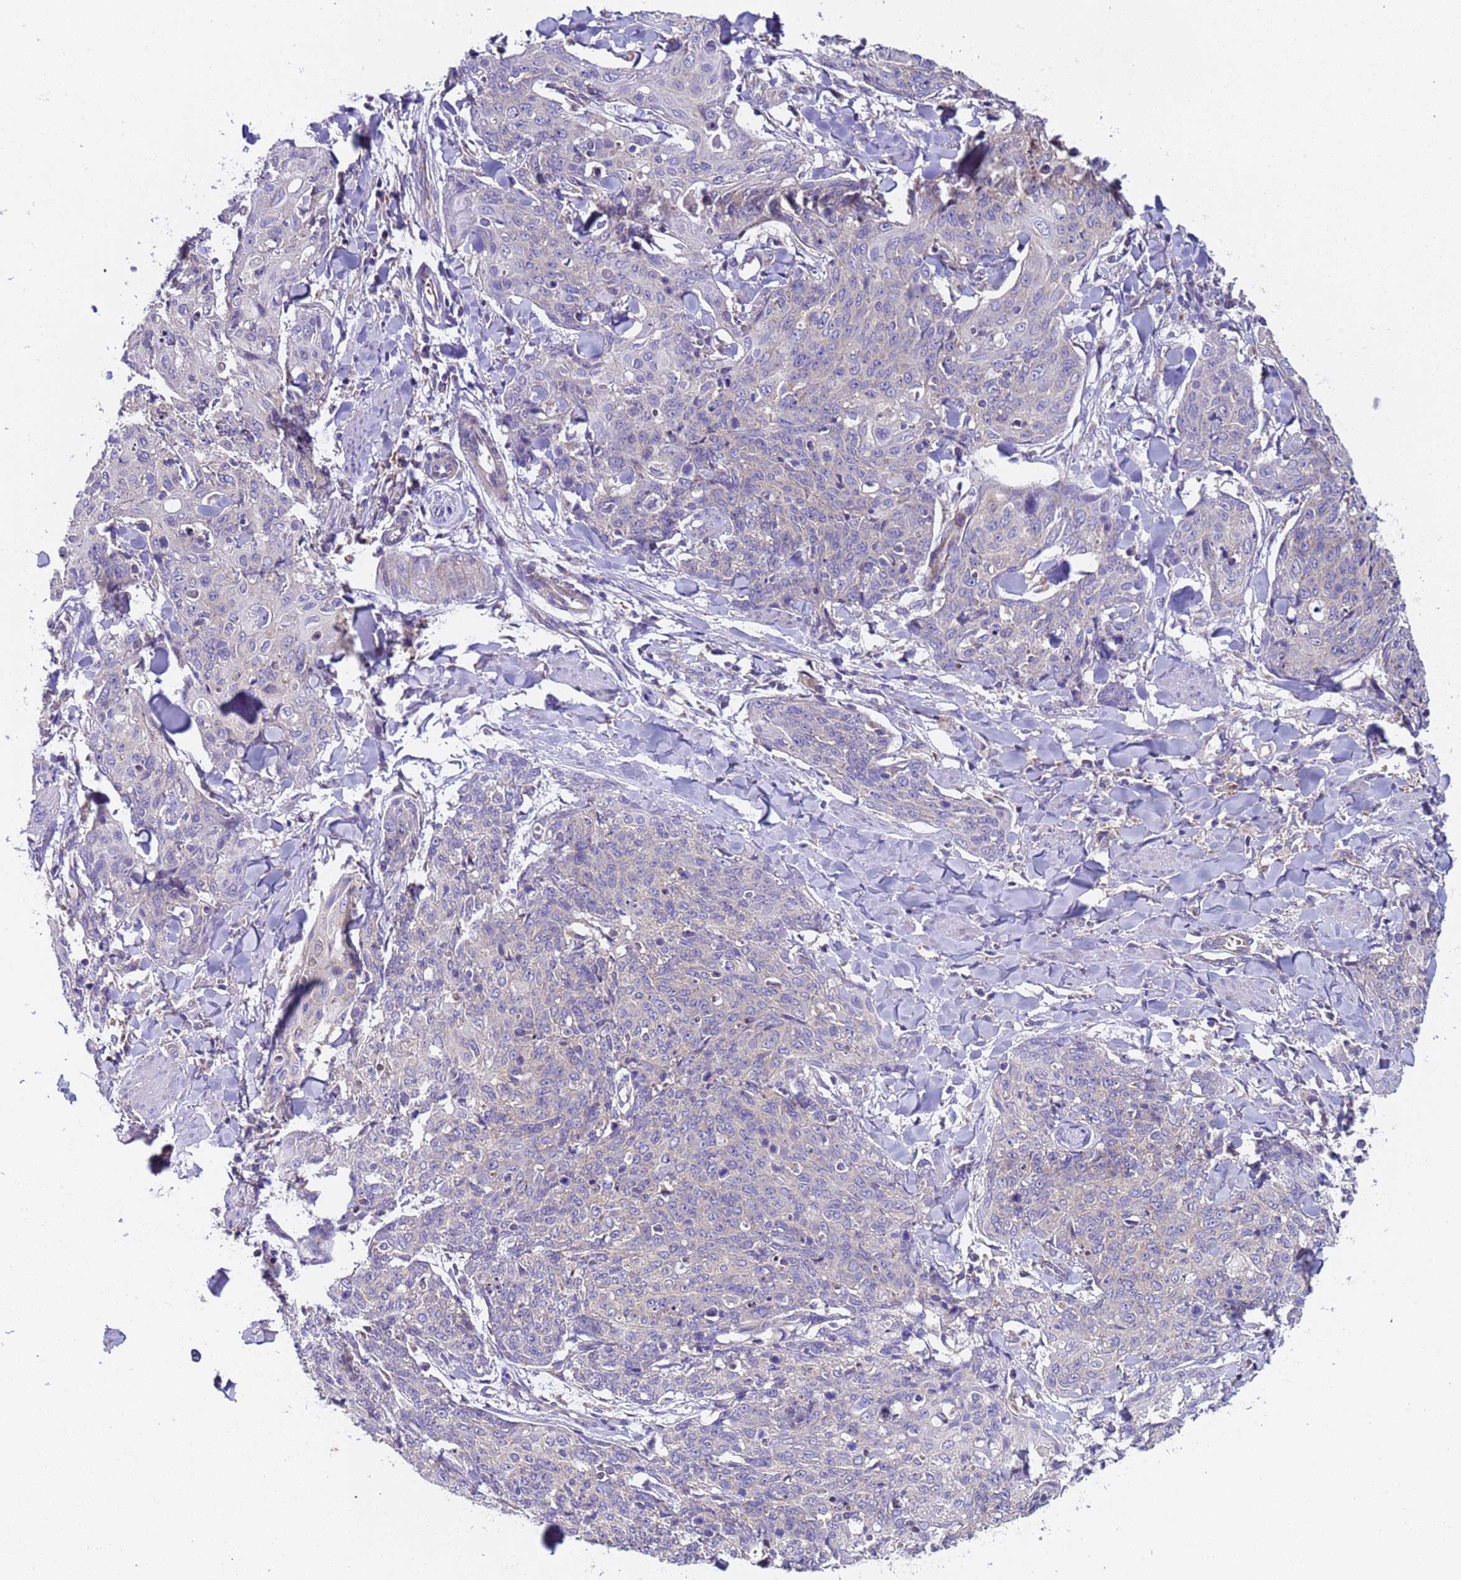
{"staining": {"intensity": "negative", "quantity": "none", "location": "none"}, "tissue": "skin cancer", "cell_type": "Tumor cells", "image_type": "cancer", "snomed": [{"axis": "morphology", "description": "Squamous cell carcinoma, NOS"}, {"axis": "topography", "description": "Skin"}, {"axis": "topography", "description": "Vulva"}], "caption": "Immunohistochemistry histopathology image of neoplastic tissue: skin cancer (squamous cell carcinoma) stained with DAB (3,3'-diaminobenzidine) displays no significant protein expression in tumor cells.", "gene": "TMEM126A", "patient": {"sex": "female", "age": 85}}